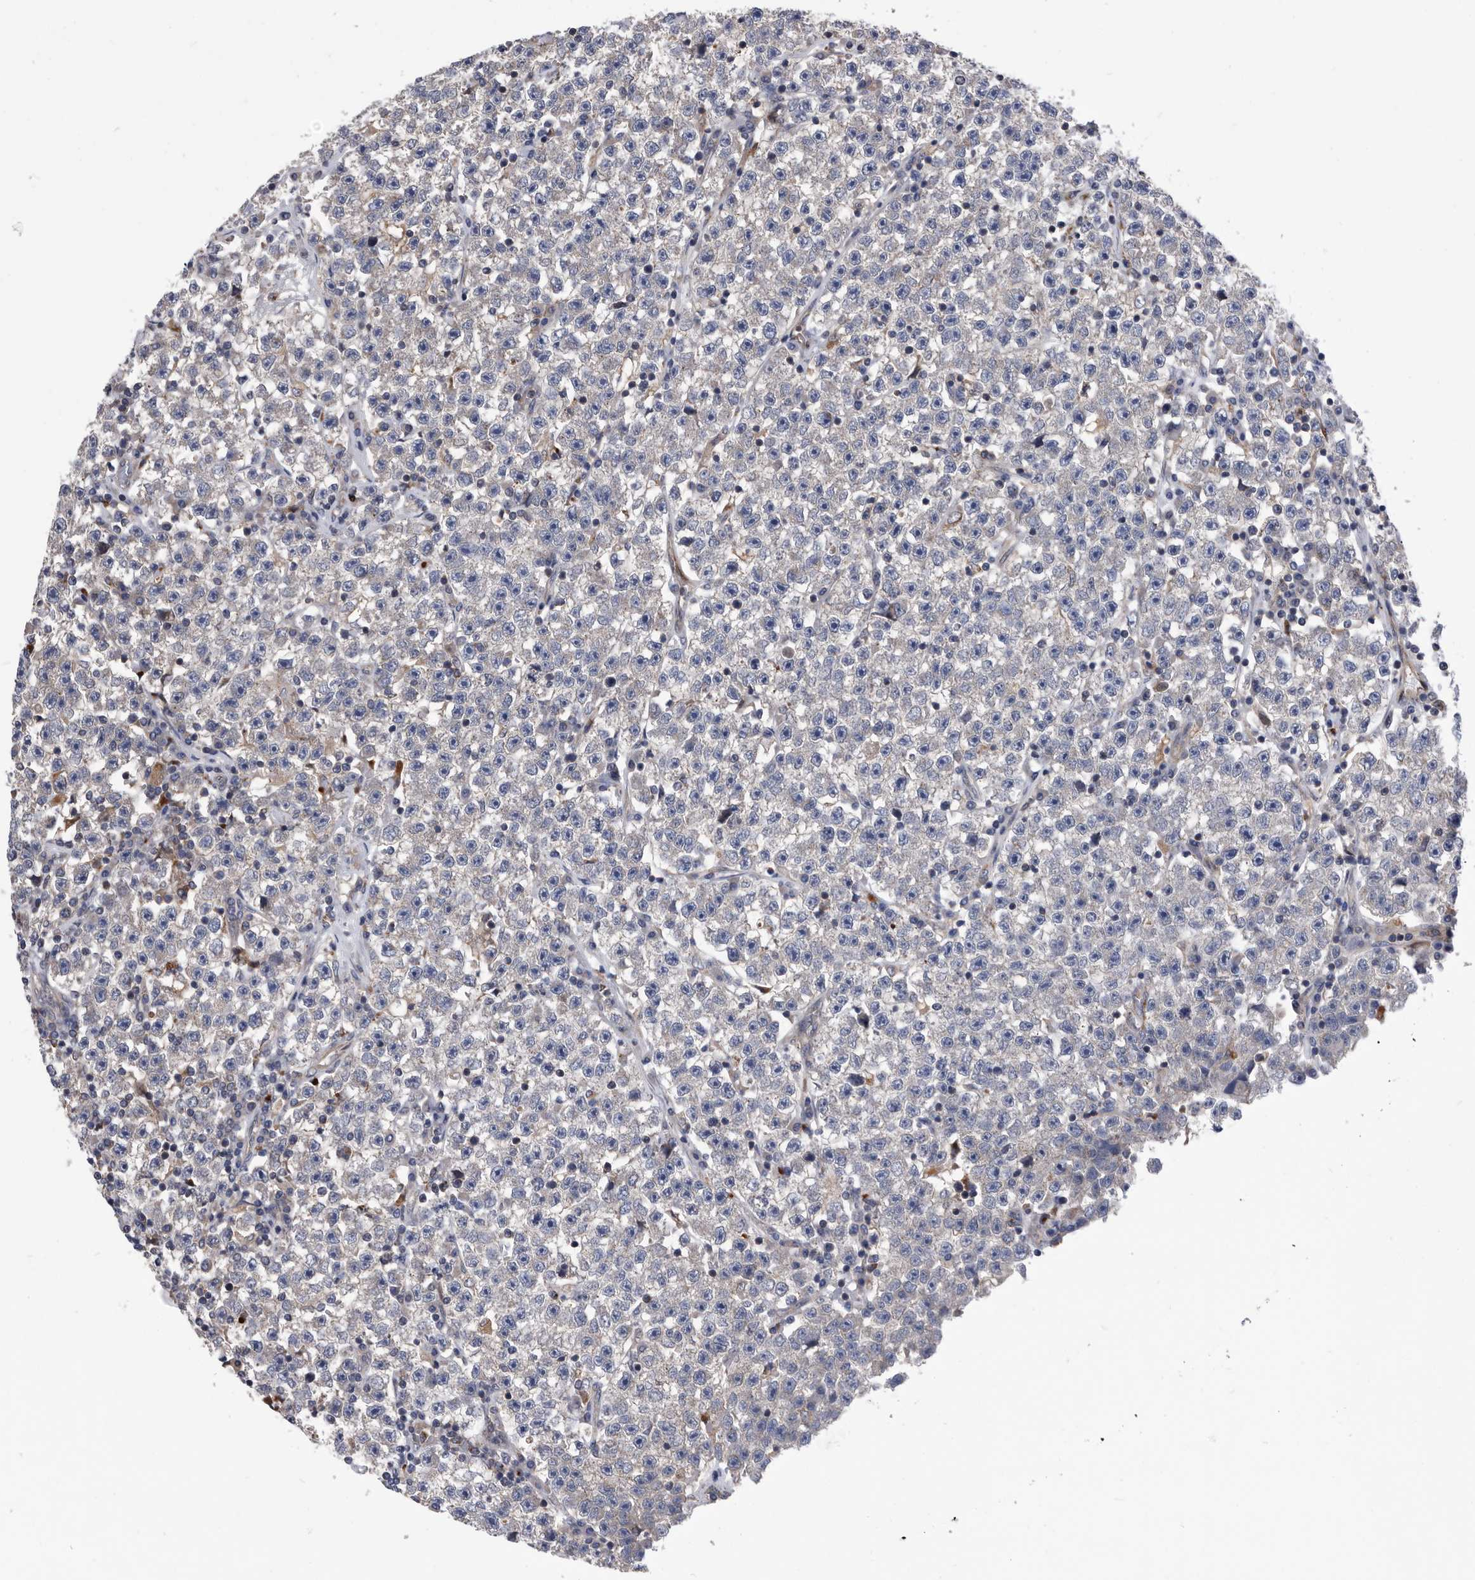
{"staining": {"intensity": "negative", "quantity": "none", "location": "none"}, "tissue": "testis cancer", "cell_type": "Tumor cells", "image_type": "cancer", "snomed": [{"axis": "morphology", "description": "Seminoma, NOS"}, {"axis": "topography", "description": "Testis"}], "caption": "Tumor cells are negative for protein expression in human testis cancer.", "gene": "BAIAP3", "patient": {"sex": "male", "age": 22}}